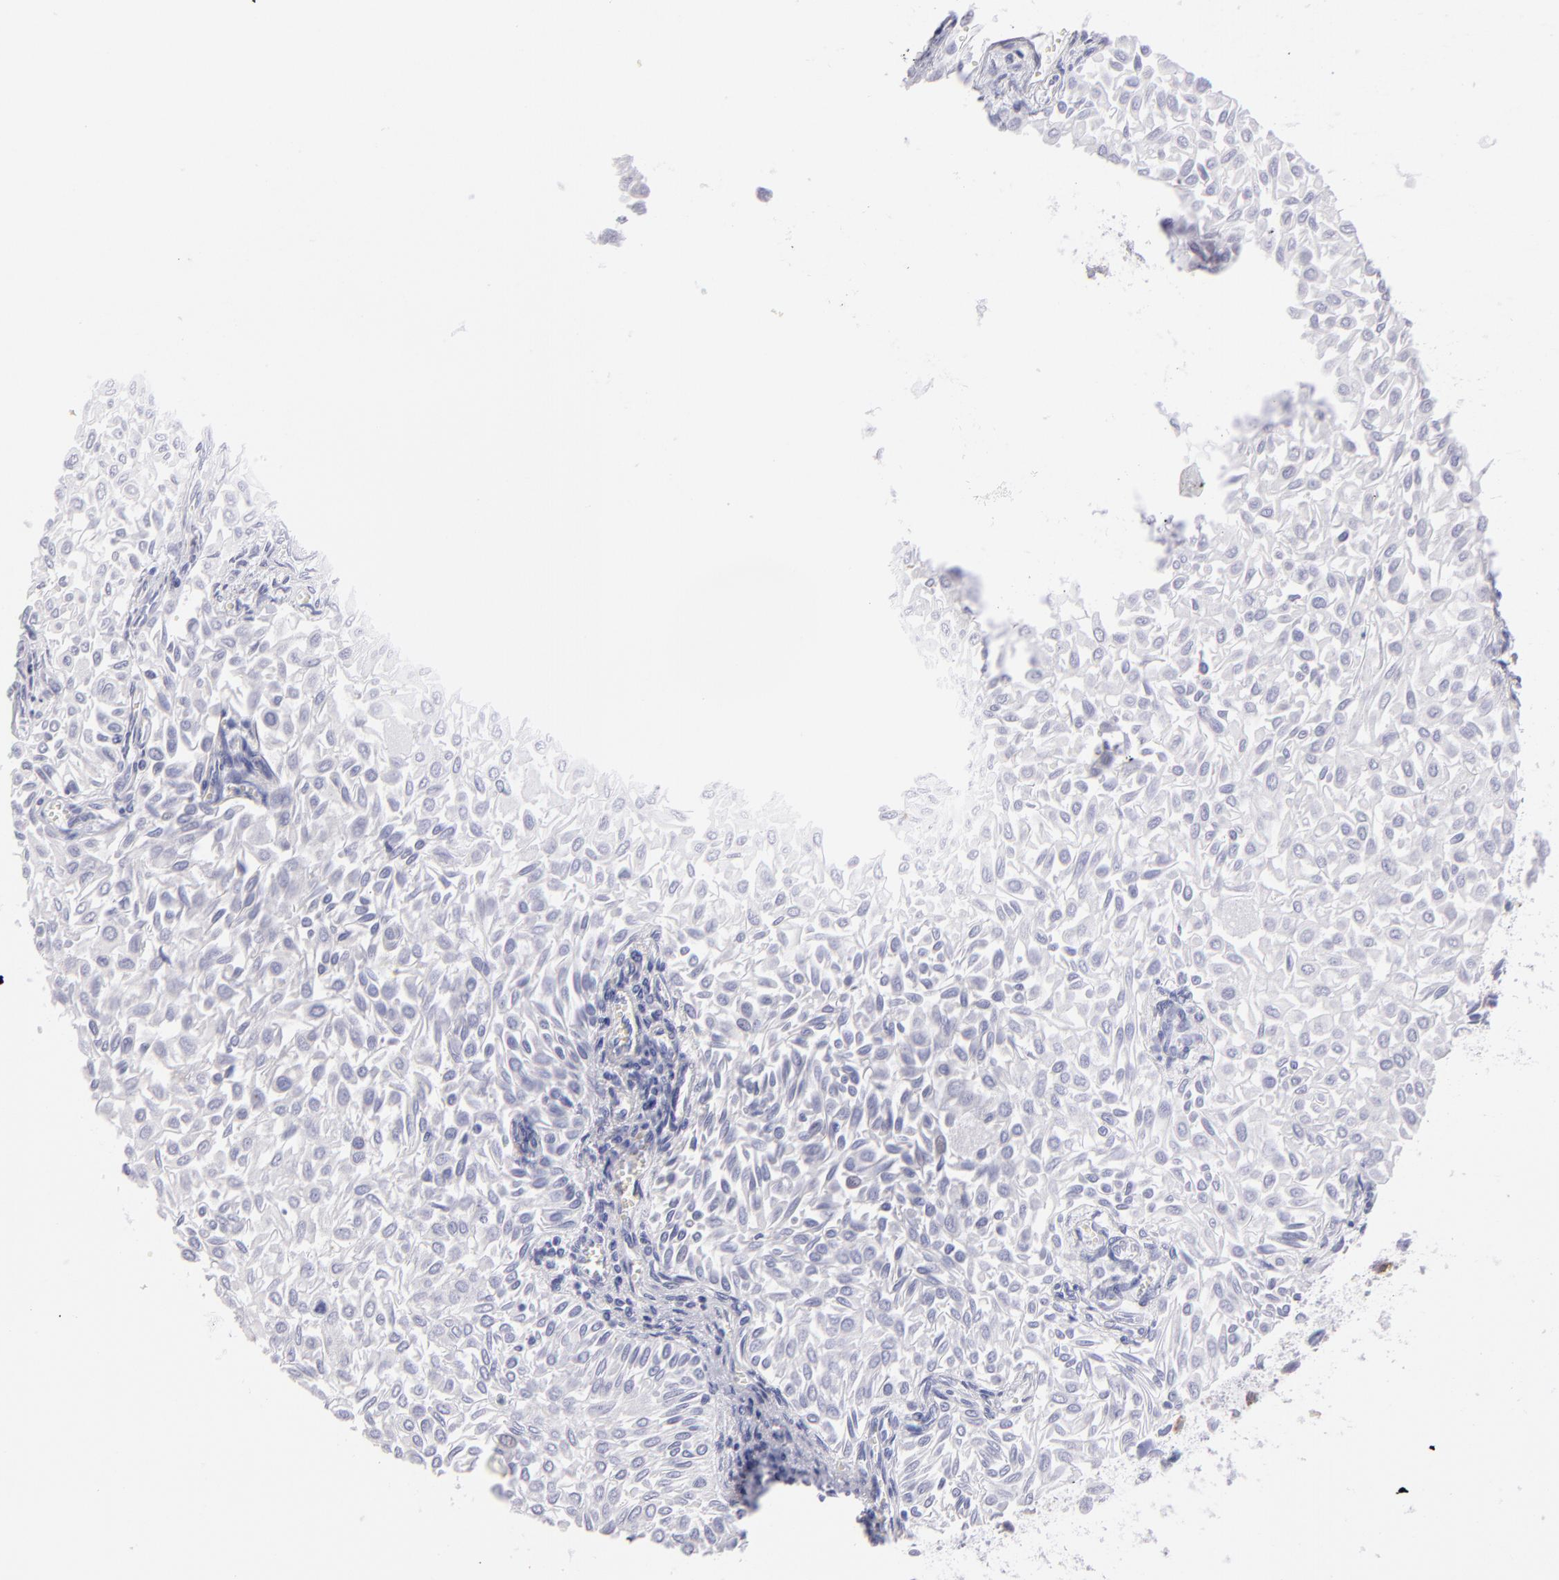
{"staining": {"intensity": "negative", "quantity": "none", "location": "none"}, "tissue": "urothelial cancer", "cell_type": "Tumor cells", "image_type": "cancer", "snomed": [{"axis": "morphology", "description": "Urothelial carcinoma, Low grade"}, {"axis": "topography", "description": "Urinary bladder"}], "caption": "Immunohistochemistry (IHC) photomicrograph of urothelial carcinoma (low-grade) stained for a protein (brown), which demonstrates no staining in tumor cells. (DAB (3,3'-diaminobenzidine) immunohistochemistry (IHC), high magnification).", "gene": "THBD", "patient": {"sex": "male", "age": 64}}